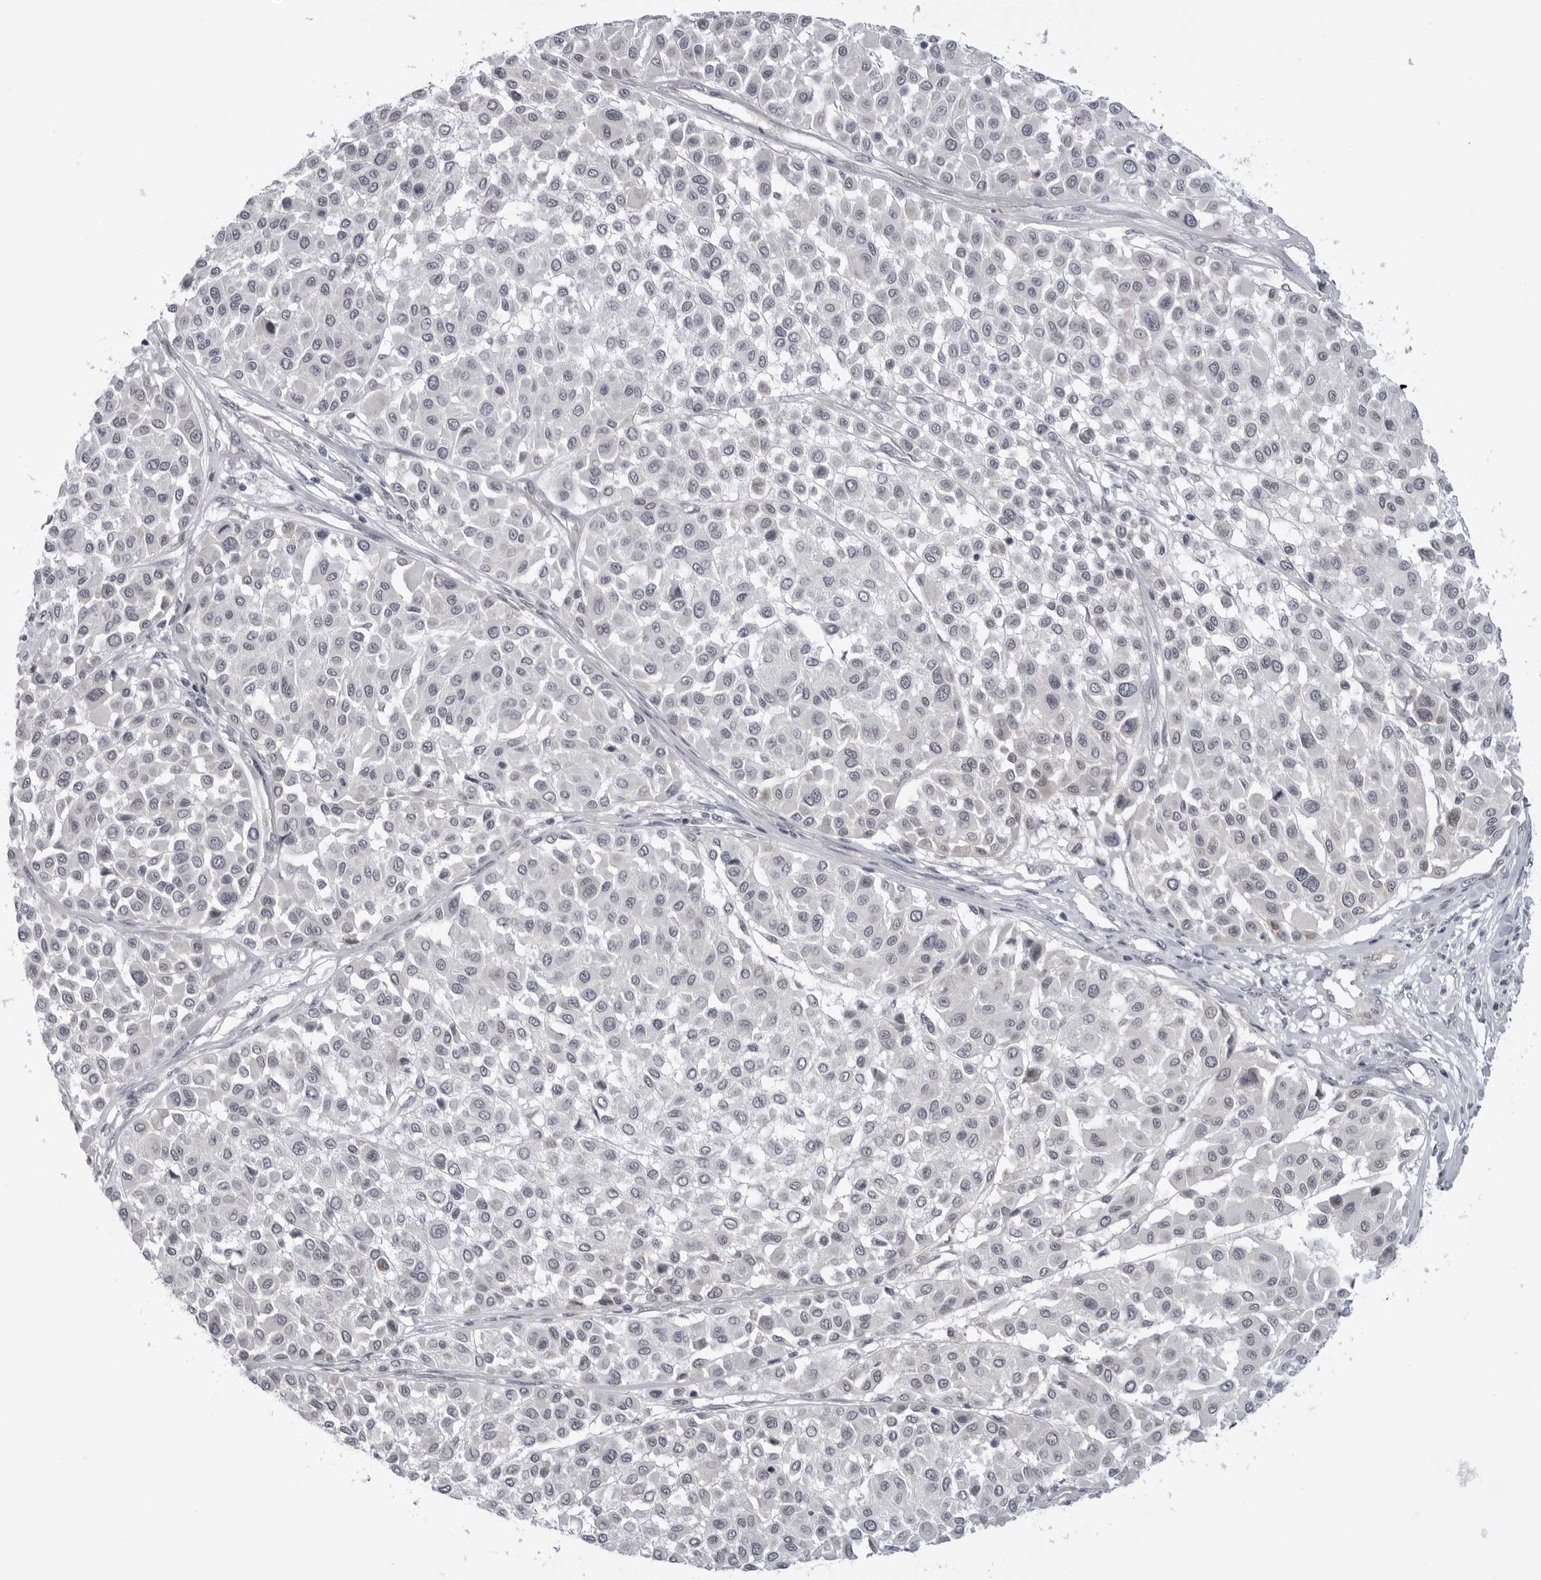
{"staining": {"intensity": "negative", "quantity": "none", "location": "none"}, "tissue": "melanoma", "cell_type": "Tumor cells", "image_type": "cancer", "snomed": [{"axis": "morphology", "description": "Malignant melanoma, Metastatic site"}, {"axis": "topography", "description": "Soft tissue"}], "caption": "This is an IHC photomicrograph of human melanoma. There is no staining in tumor cells.", "gene": "LRRC45", "patient": {"sex": "male", "age": 41}}